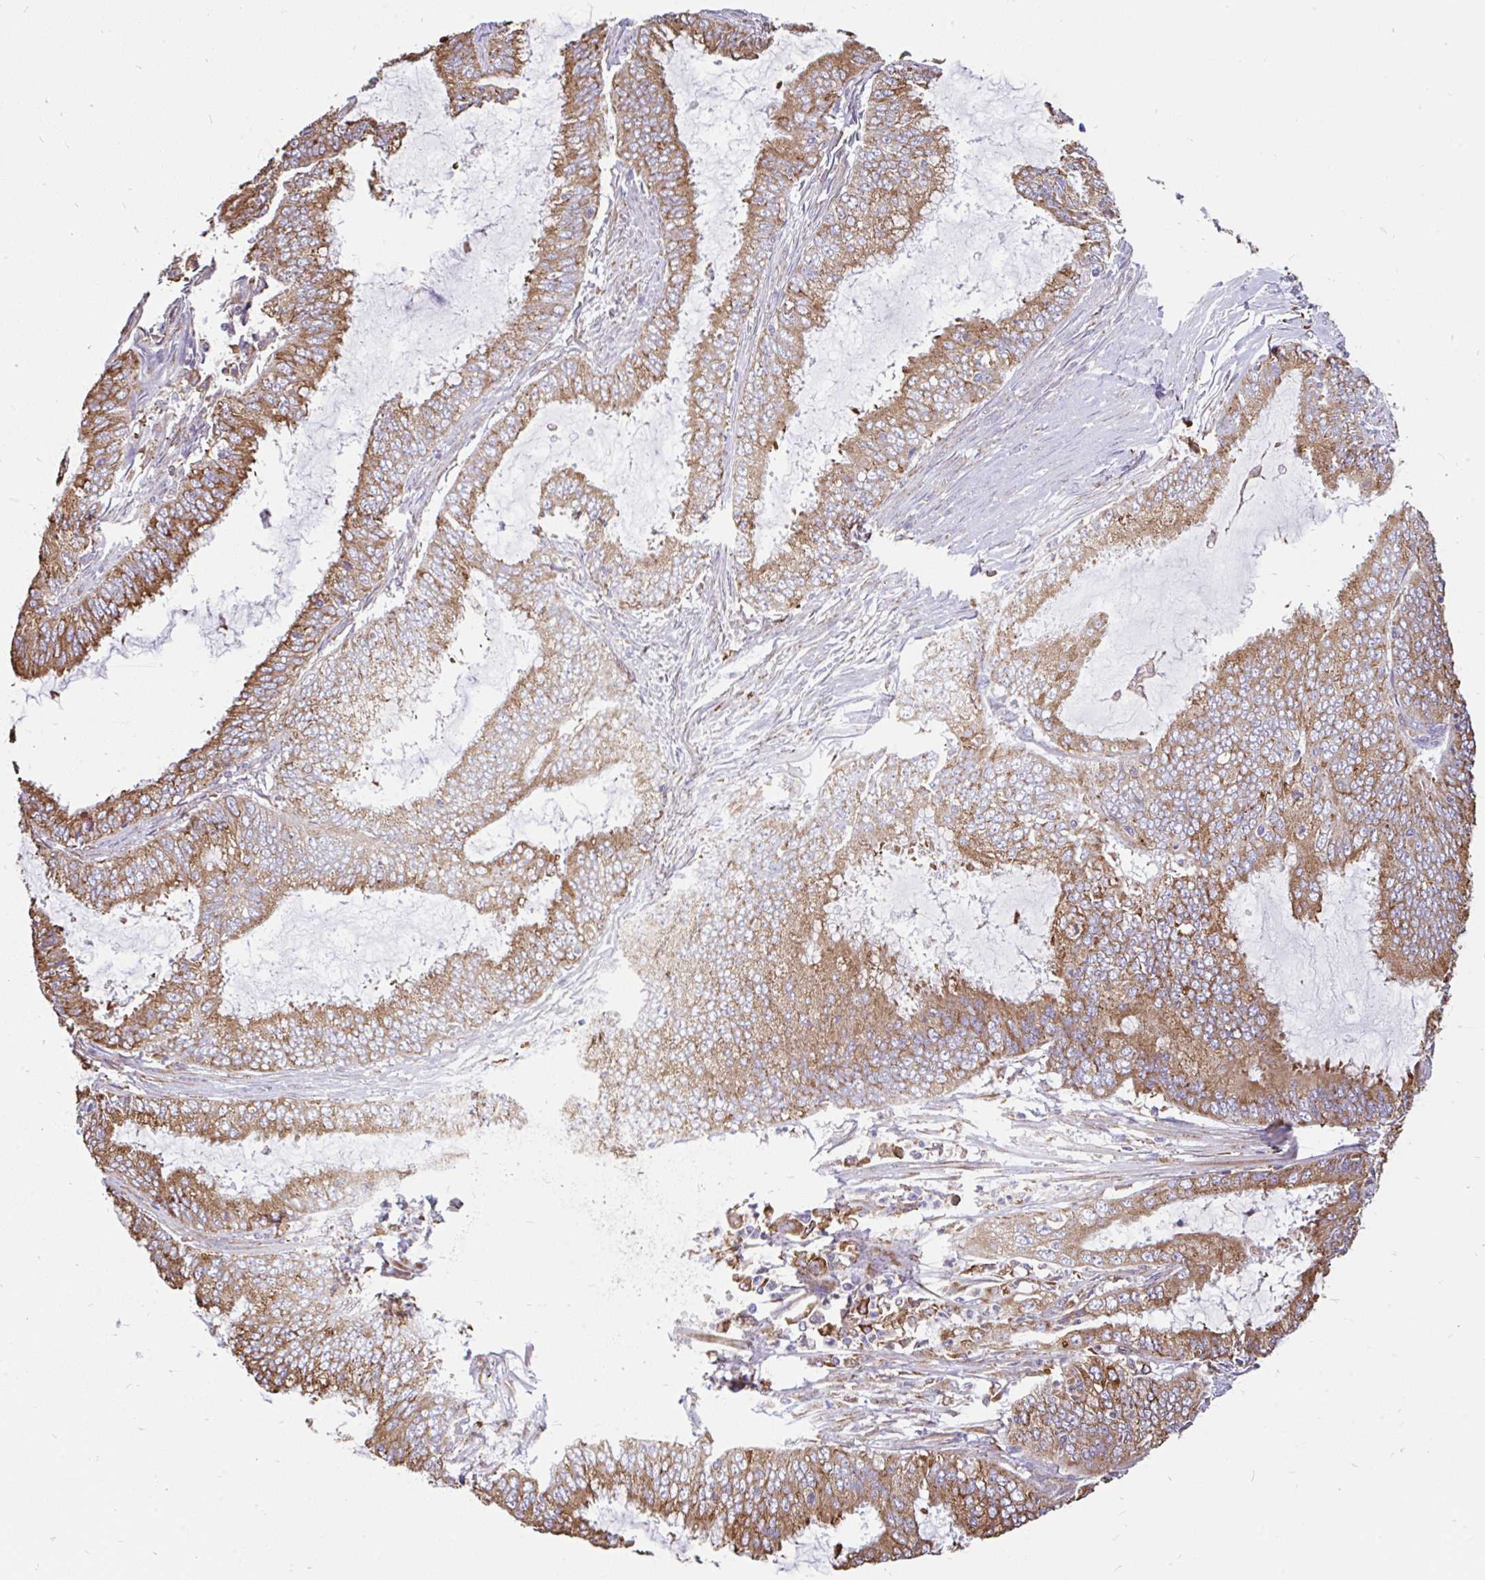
{"staining": {"intensity": "moderate", "quantity": ">75%", "location": "cytoplasmic/membranous"}, "tissue": "endometrial cancer", "cell_type": "Tumor cells", "image_type": "cancer", "snomed": [{"axis": "morphology", "description": "Adenocarcinoma, NOS"}, {"axis": "topography", "description": "Endometrium"}], "caption": "Immunohistochemistry (DAB (3,3'-diaminobenzidine)) staining of human endometrial cancer demonstrates moderate cytoplasmic/membranous protein positivity in about >75% of tumor cells.", "gene": "EML5", "patient": {"sex": "female", "age": 51}}